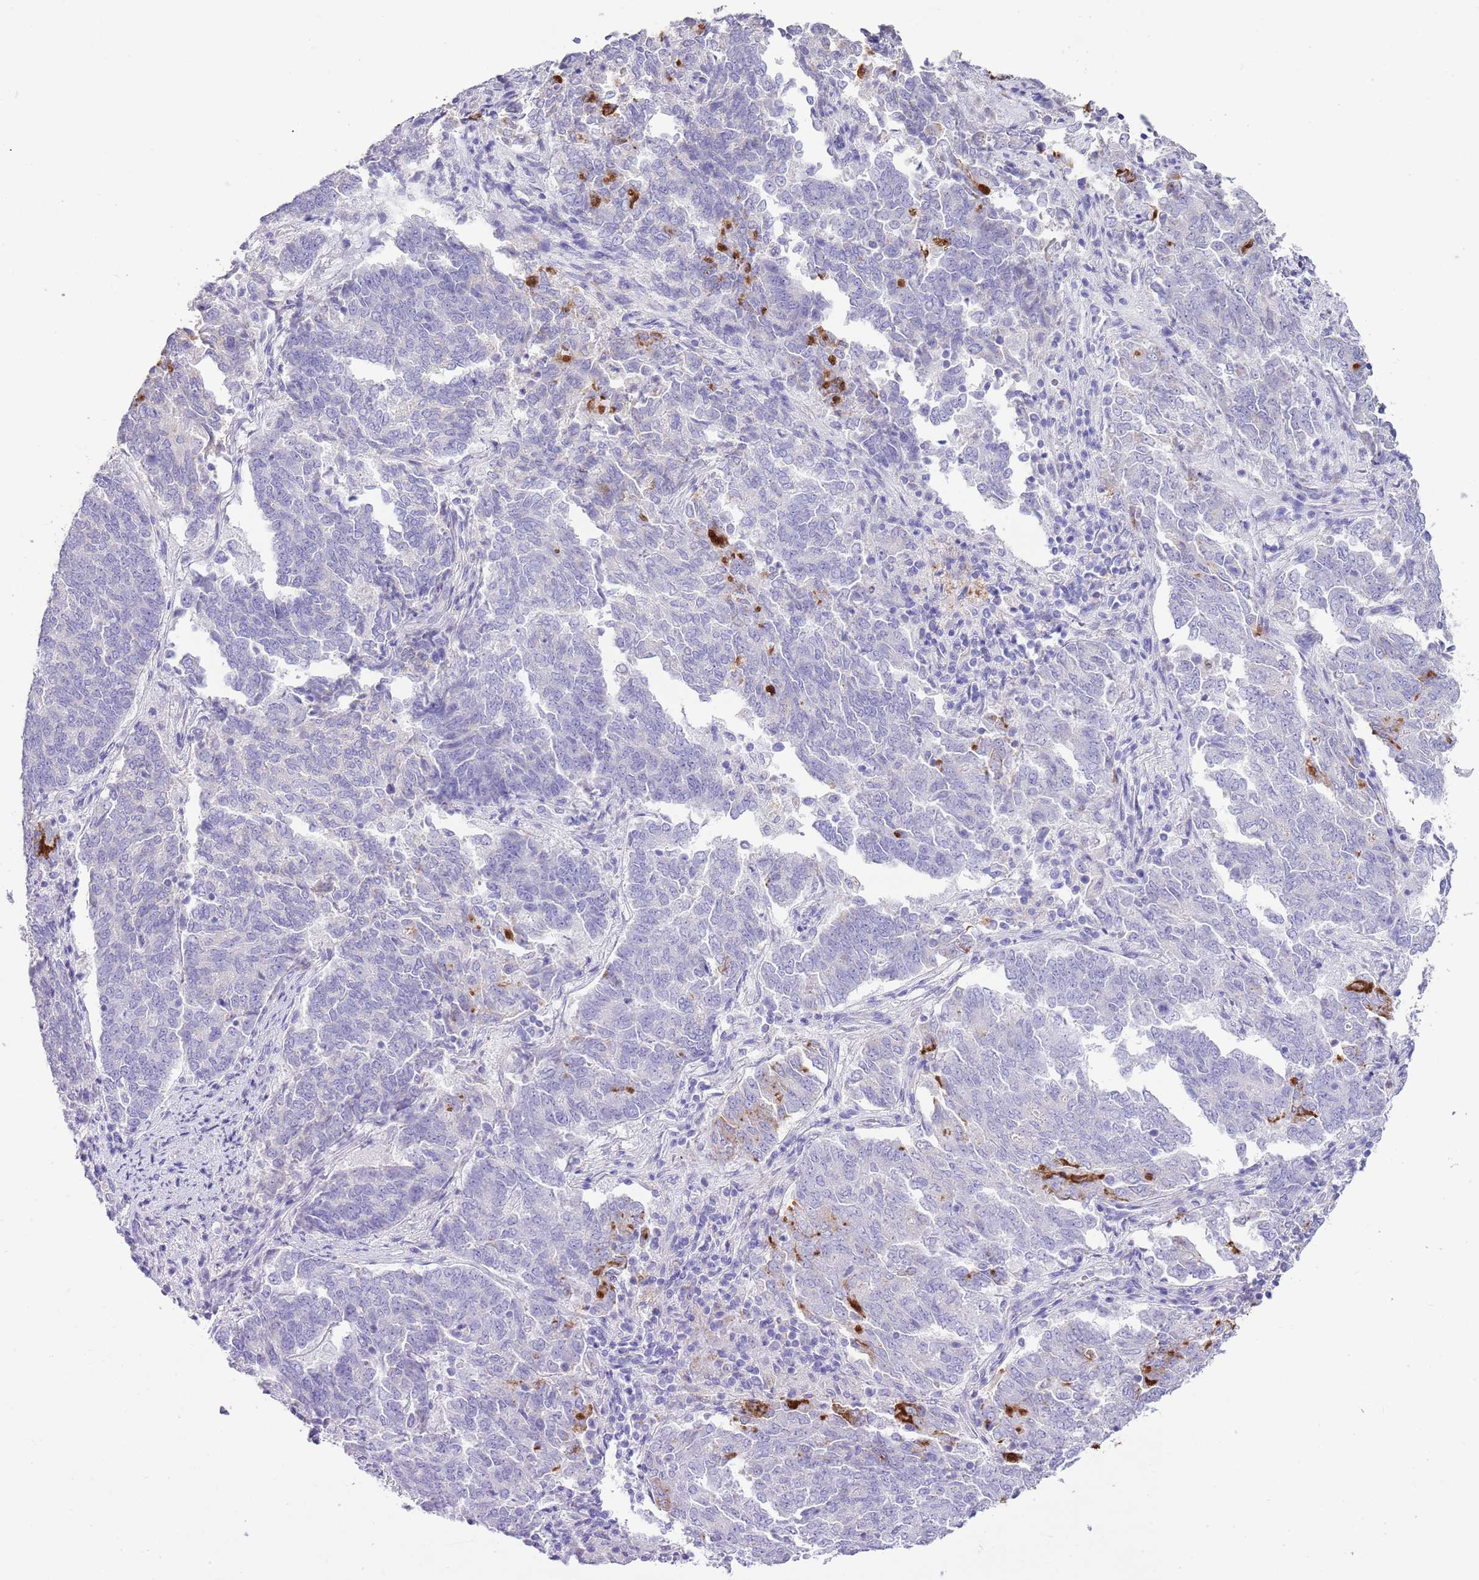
{"staining": {"intensity": "strong", "quantity": "<25%", "location": "cytoplasmic/membranous"}, "tissue": "endometrial cancer", "cell_type": "Tumor cells", "image_type": "cancer", "snomed": [{"axis": "morphology", "description": "Adenocarcinoma, NOS"}, {"axis": "topography", "description": "Endometrium"}], "caption": "Immunohistochemistry (IHC) (DAB (3,3'-diaminobenzidine)) staining of human adenocarcinoma (endometrial) exhibits strong cytoplasmic/membranous protein positivity in about <25% of tumor cells.", "gene": "OR2Z1", "patient": {"sex": "female", "age": 80}}